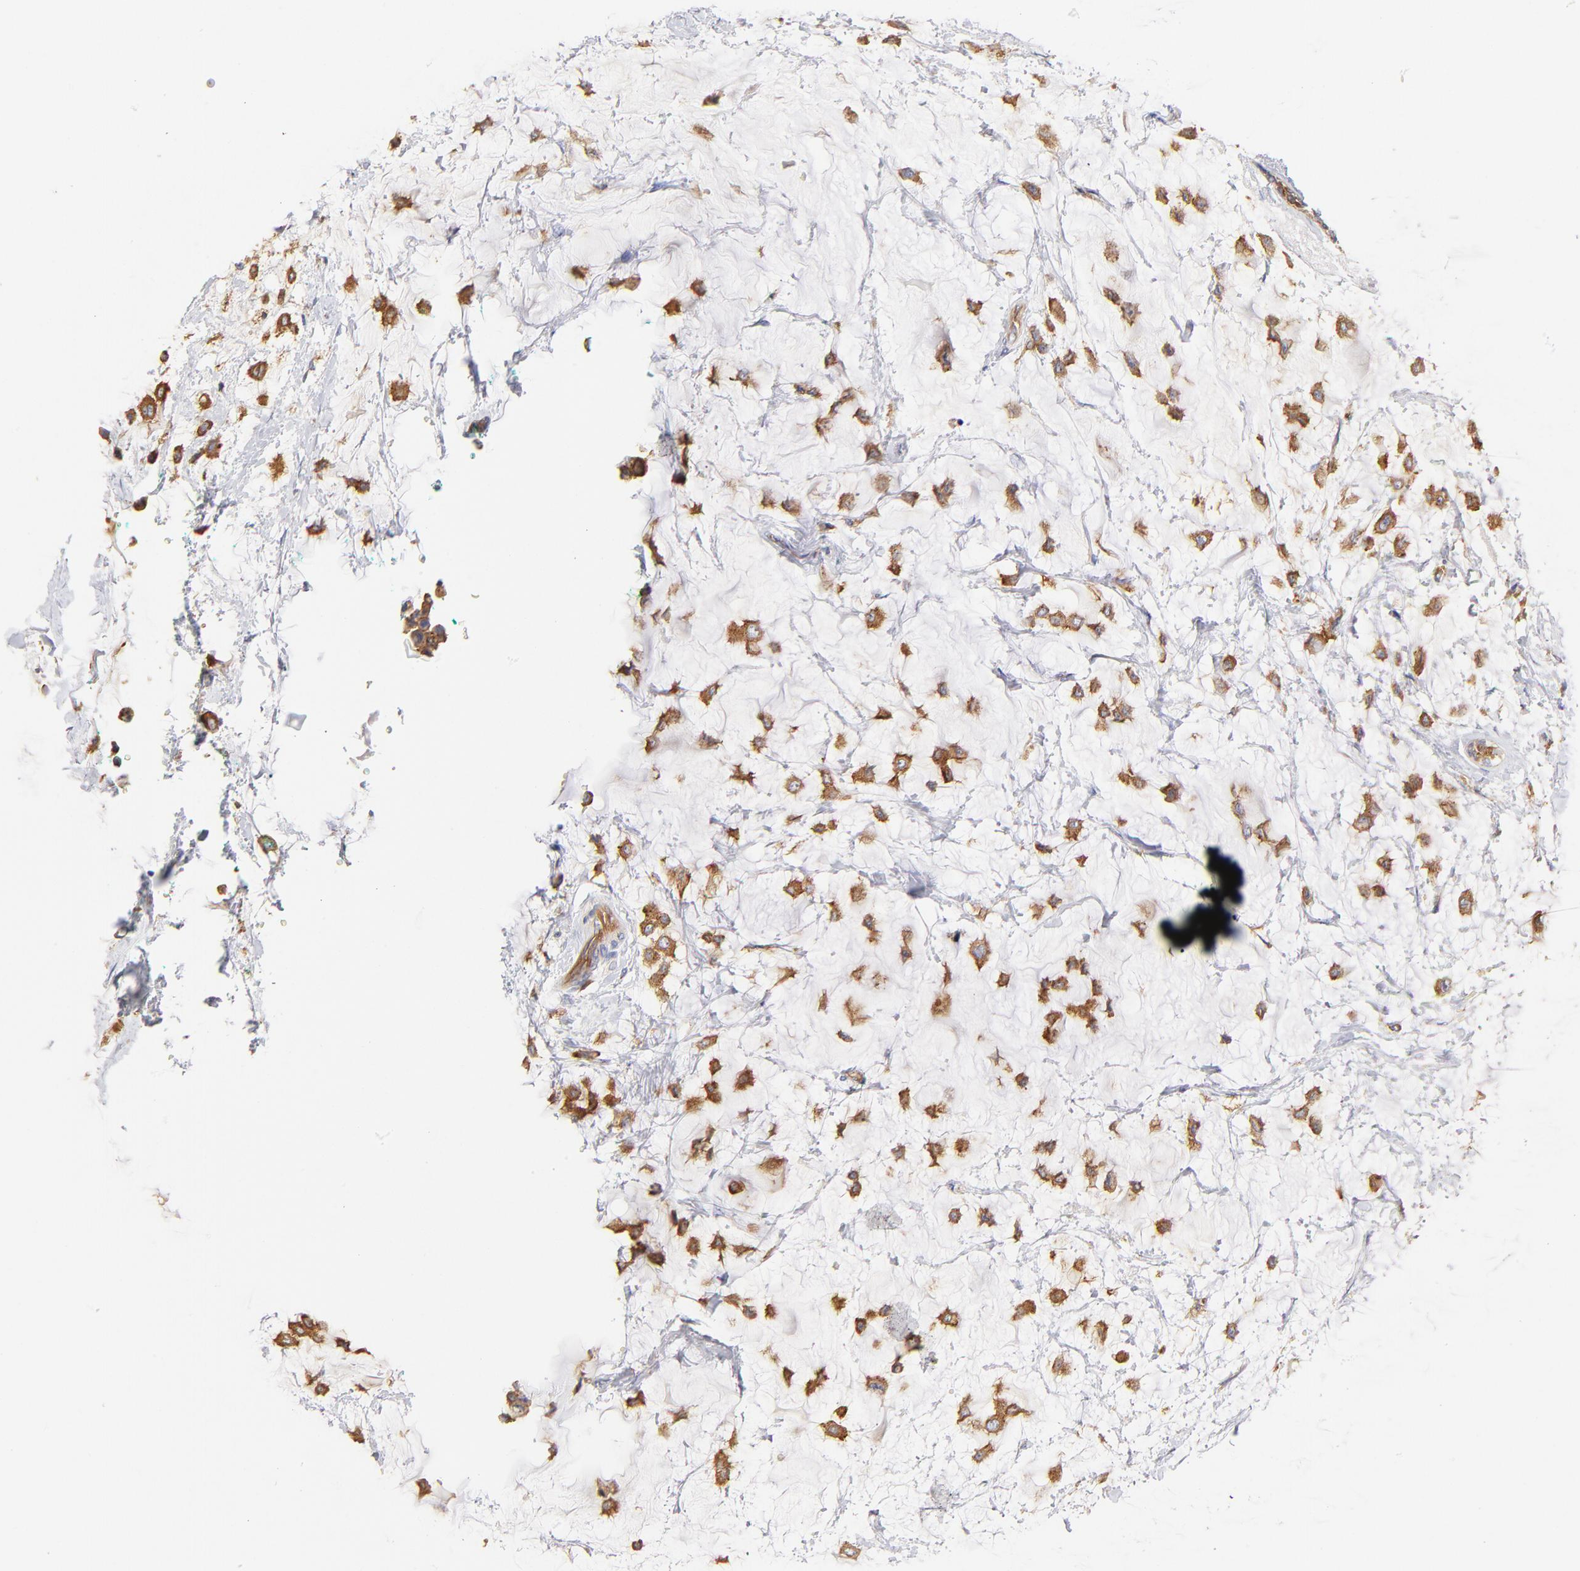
{"staining": {"intensity": "moderate", "quantity": ">75%", "location": "cytoplasmic/membranous"}, "tissue": "breast cancer", "cell_type": "Tumor cells", "image_type": "cancer", "snomed": [{"axis": "morphology", "description": "Lobular carcinoma"}, {"axis": "topography", "description": "Breast"}], "caption": "Immunohistochemistry (IHC) (DAB) staining of human breast cancer shows moderate cytoplasmic/membranous protein expression in approximately >75% of tumor cells.", "gene": "CD2AP", "patient": {"sex": "female", "age": 85}}